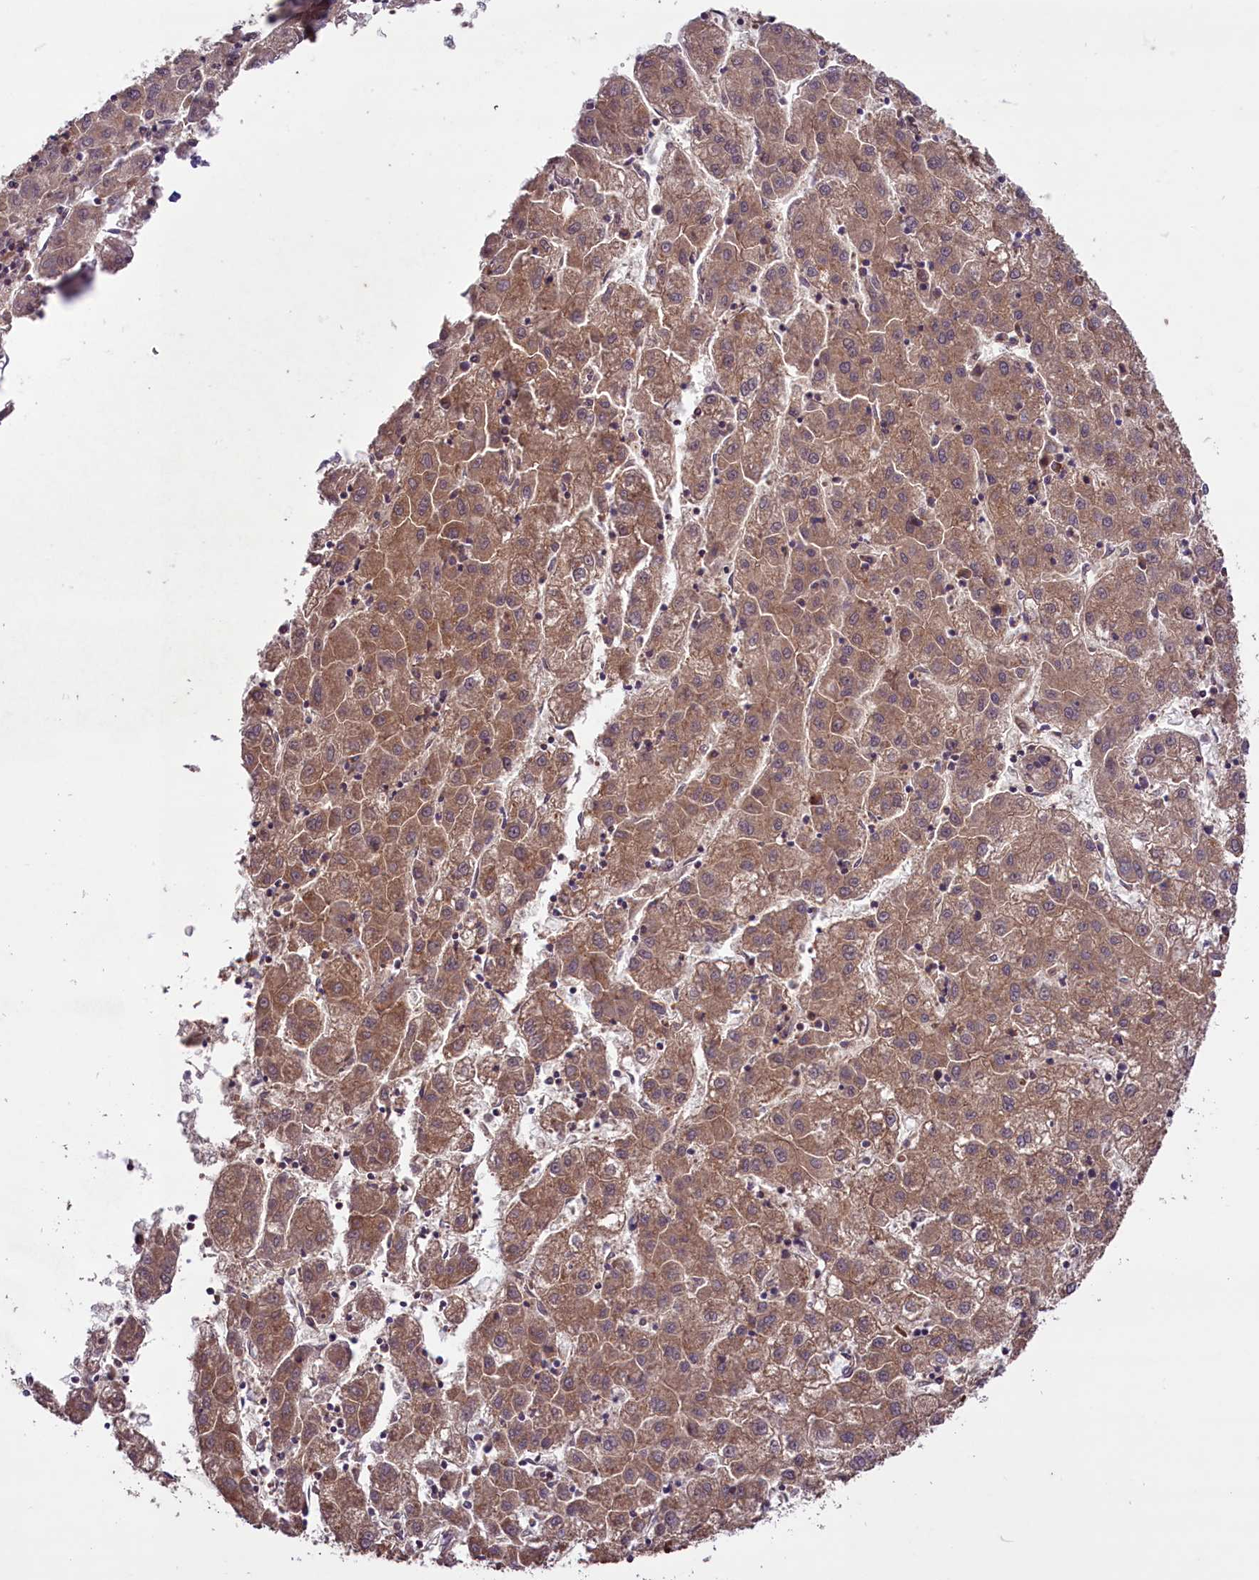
{"staining": {"intensity": "moderate", "quantity": ">75%", "location": "cytoplasmic/membranous"}, "tissue": "liver cancer", "cell_type": "Tumor cells", "image_type": "cancer", "snomed": [{"axis": "morphology", "description": "Carcinoma, Hepatocellular, NOS"}, {"axis": "topography", "description": "Liver"}], "caption": "This is an image of immunohistochemistry (IHC) staining of liver cancer, which shows moderate positivity in the cytoplasmic/membranous of tumor cells.", "gene": "HDAC5", "patient": {"sex": "male", "age": 72}}